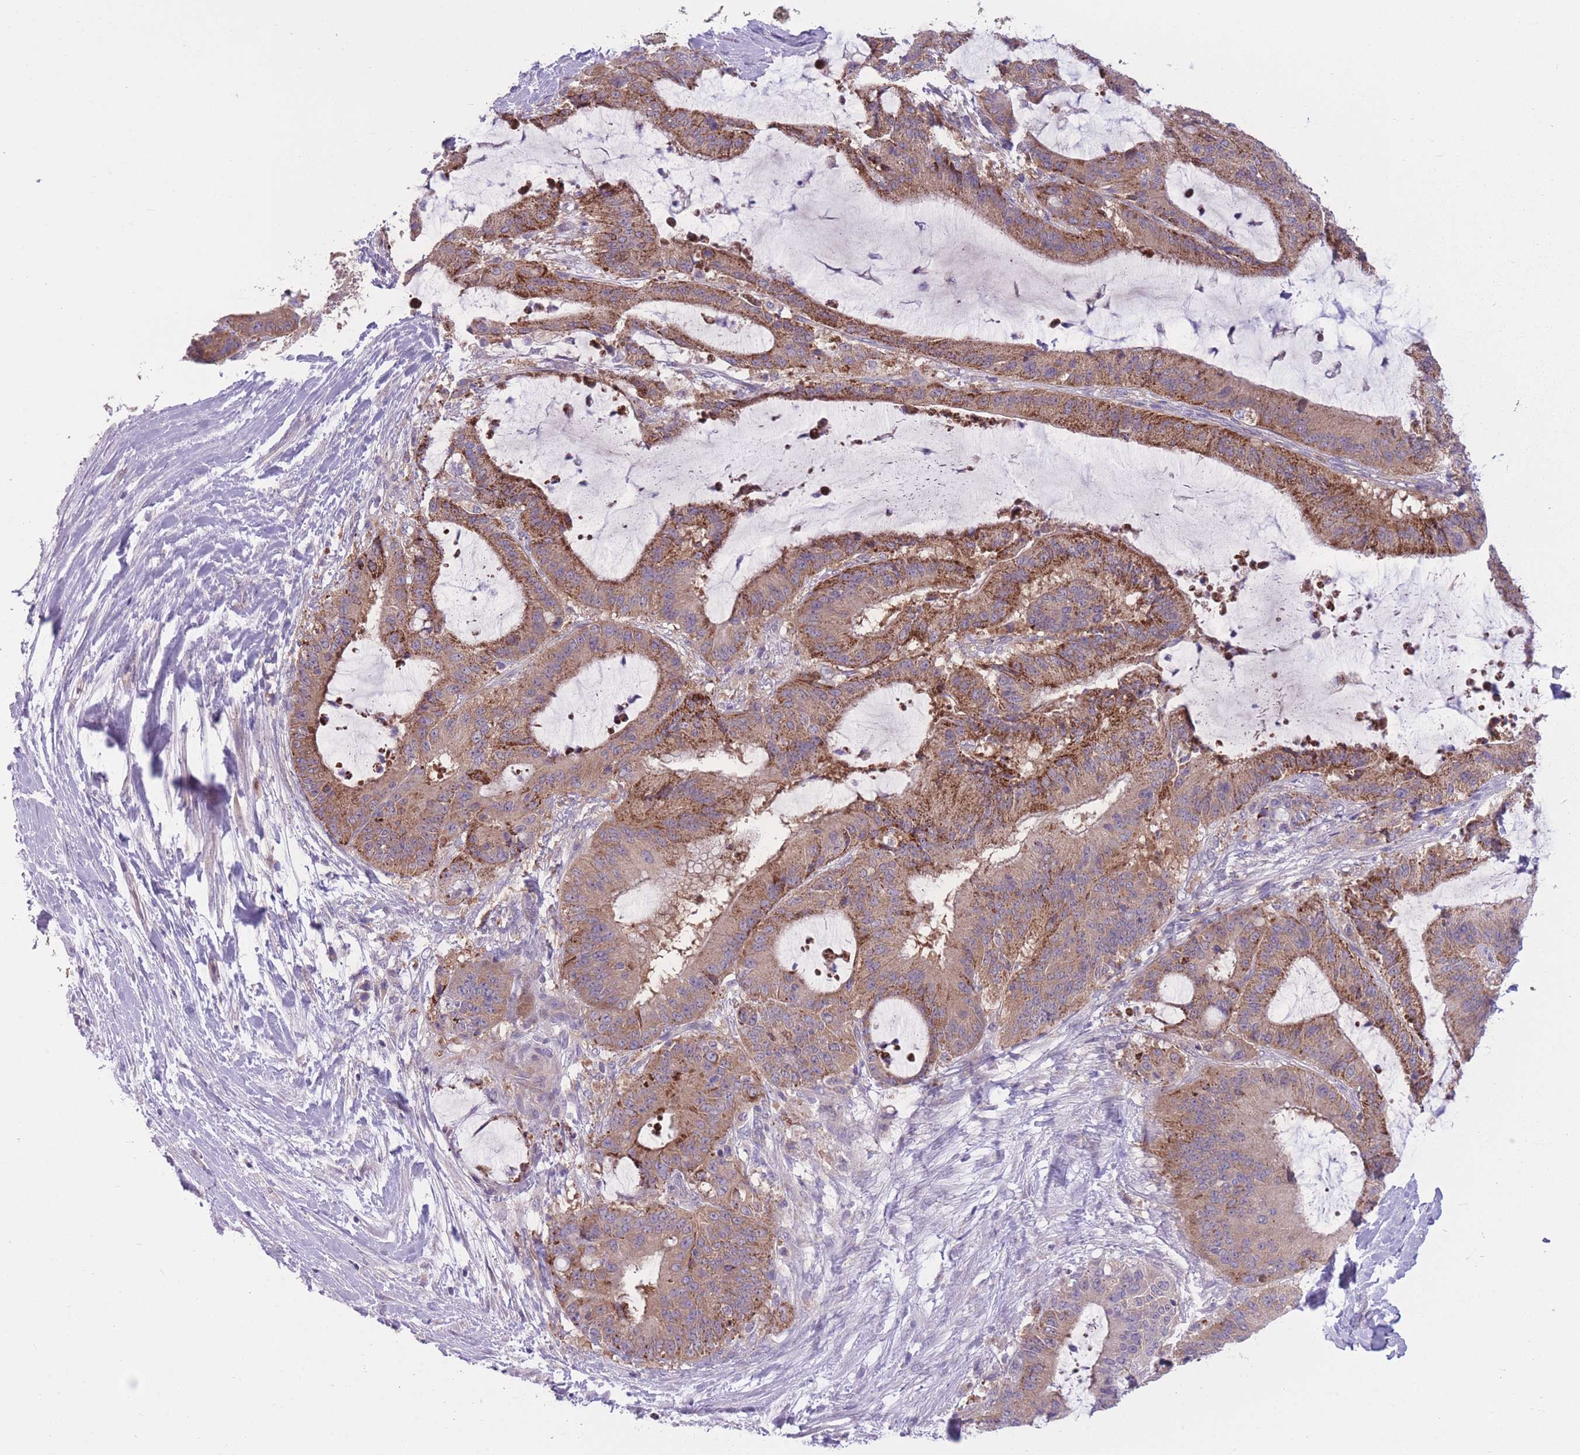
{"staining": {"intensity": "moderate", "quantity": ">75%", "location": "cytoplasmic/membranous"}, "tissue": "liver cancer", "cell_type": "Tumor cells", "image_type": "cancer", "snomed": [{"axis": "morphology", "description": "Normal tissue, NOS"}, {"axis": "morphology", "description": "Cholangiocarcinoma"}, {"axis": "topography", "description": "Liver"}, {"axis": "topography", "description": "Peripheral nerve tissue"}], "caption": "Tumor cells demonstrate medium levels of moderate cytoplasmic/membranous staining in approximately >75% of cells in liver cancer (cholangiocarcinoma). The staining is performed using DAB brown chromogen to label protein expression. The nuclei are counter-stained blue using hematoxylin.", "gene": "CCT6B", "patient": {"sex": "female", "age": 73}}